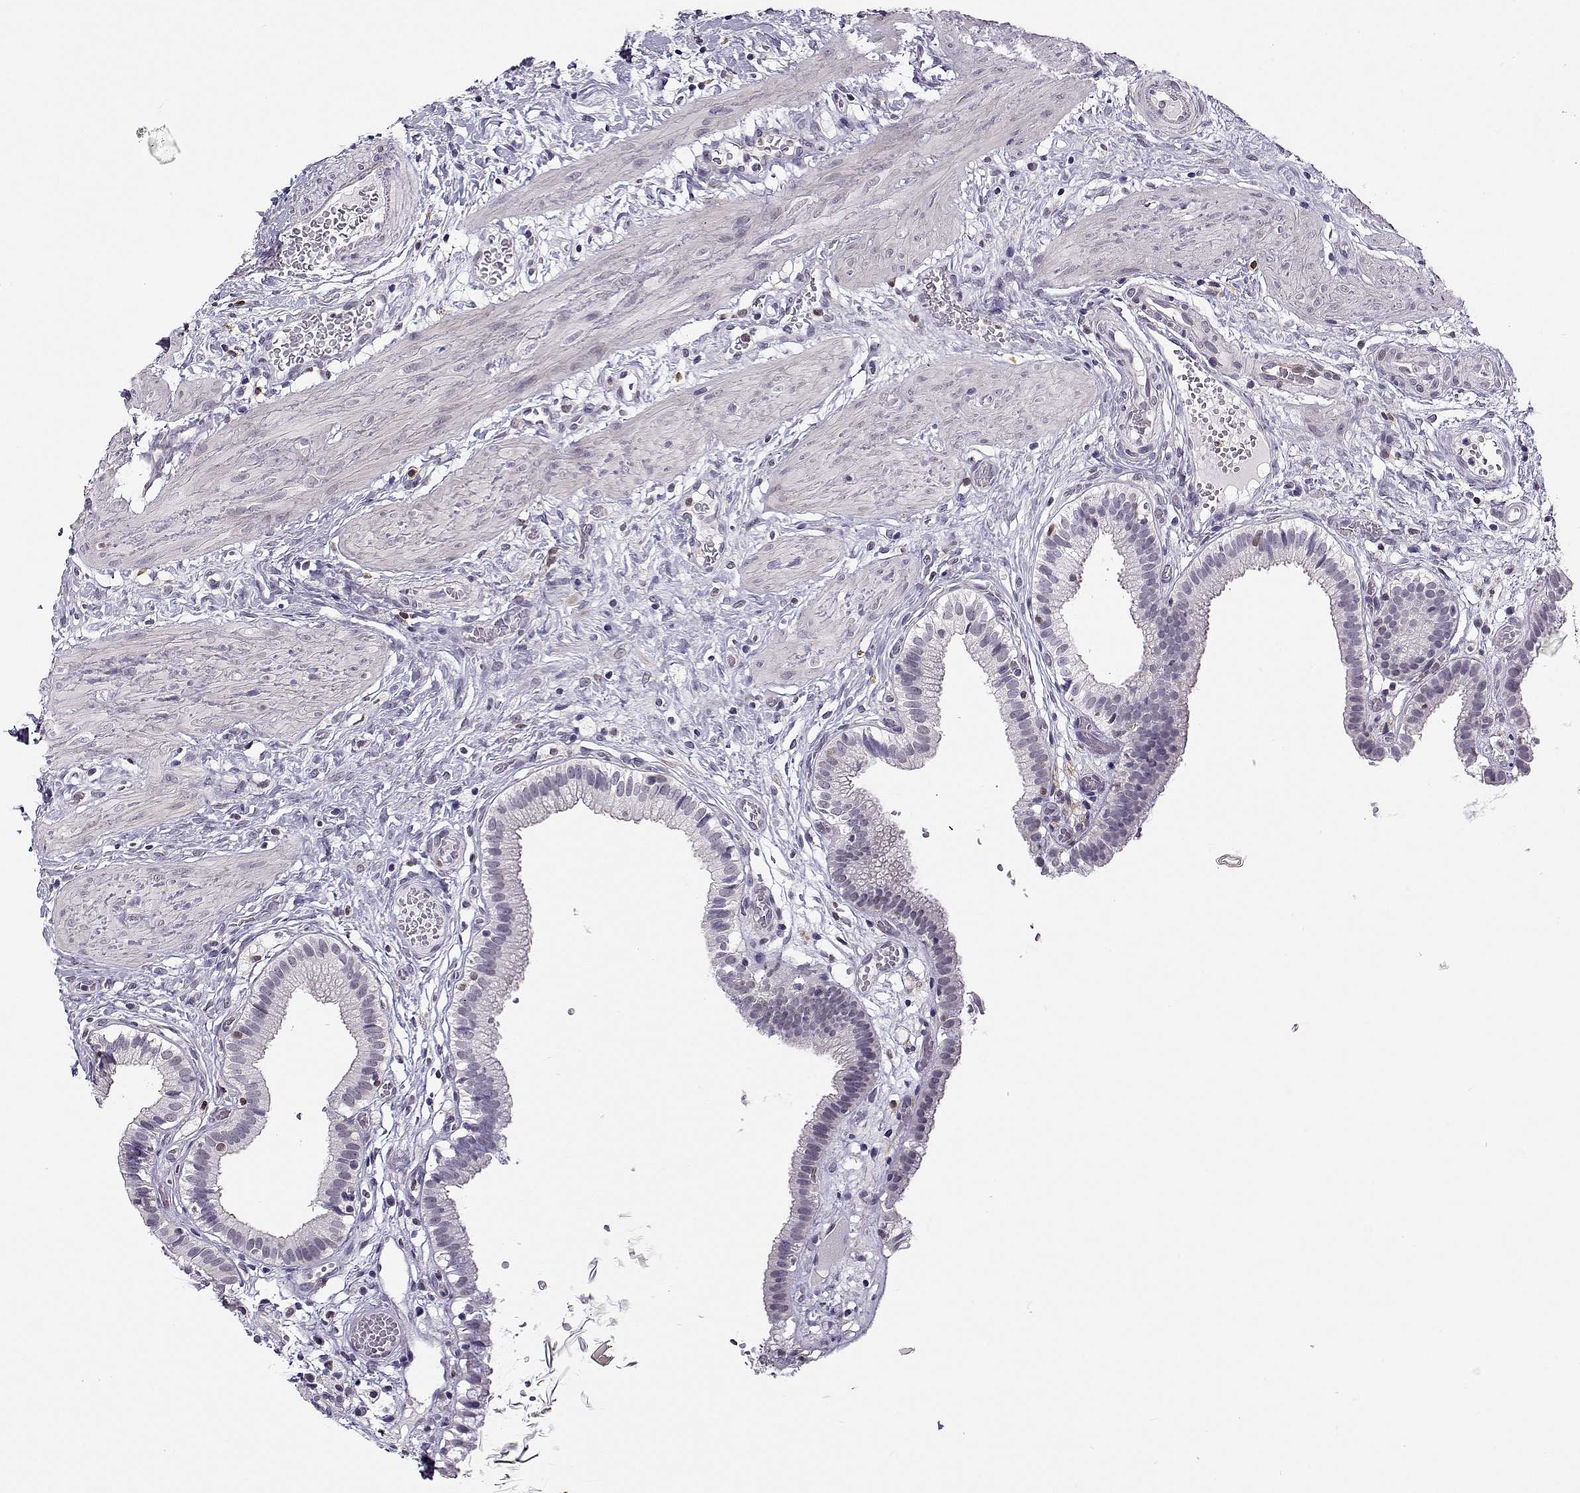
{"staining": {"intensity": "negative", "quantity": "none", "location": "none"}, "tissue": "gallbladder", "cell_type": "Glandular cells", "image_type": "normal", "snomed": [{"axis": "morphology", "description": "Normal tissue, NOS"}, {"axis": "topography", "description": "Gallbladder"}], "caption": "High magnification brightfield microscopy of unremarkable gallbladder stained with DAB (3,3'-diaminobenzidine) (brown) and counterstained with hematoxylin (blue): glandular cells show no significant expression. The staining was performed using DAB (3,3'-diaminobenzidine) to visualize the protein expression in brown, while the nuclei were stained in blue with hematoxylin (Magnification: 20x).", "gene": "BACH1", "patient": {"sex": "female", "age": 24}}